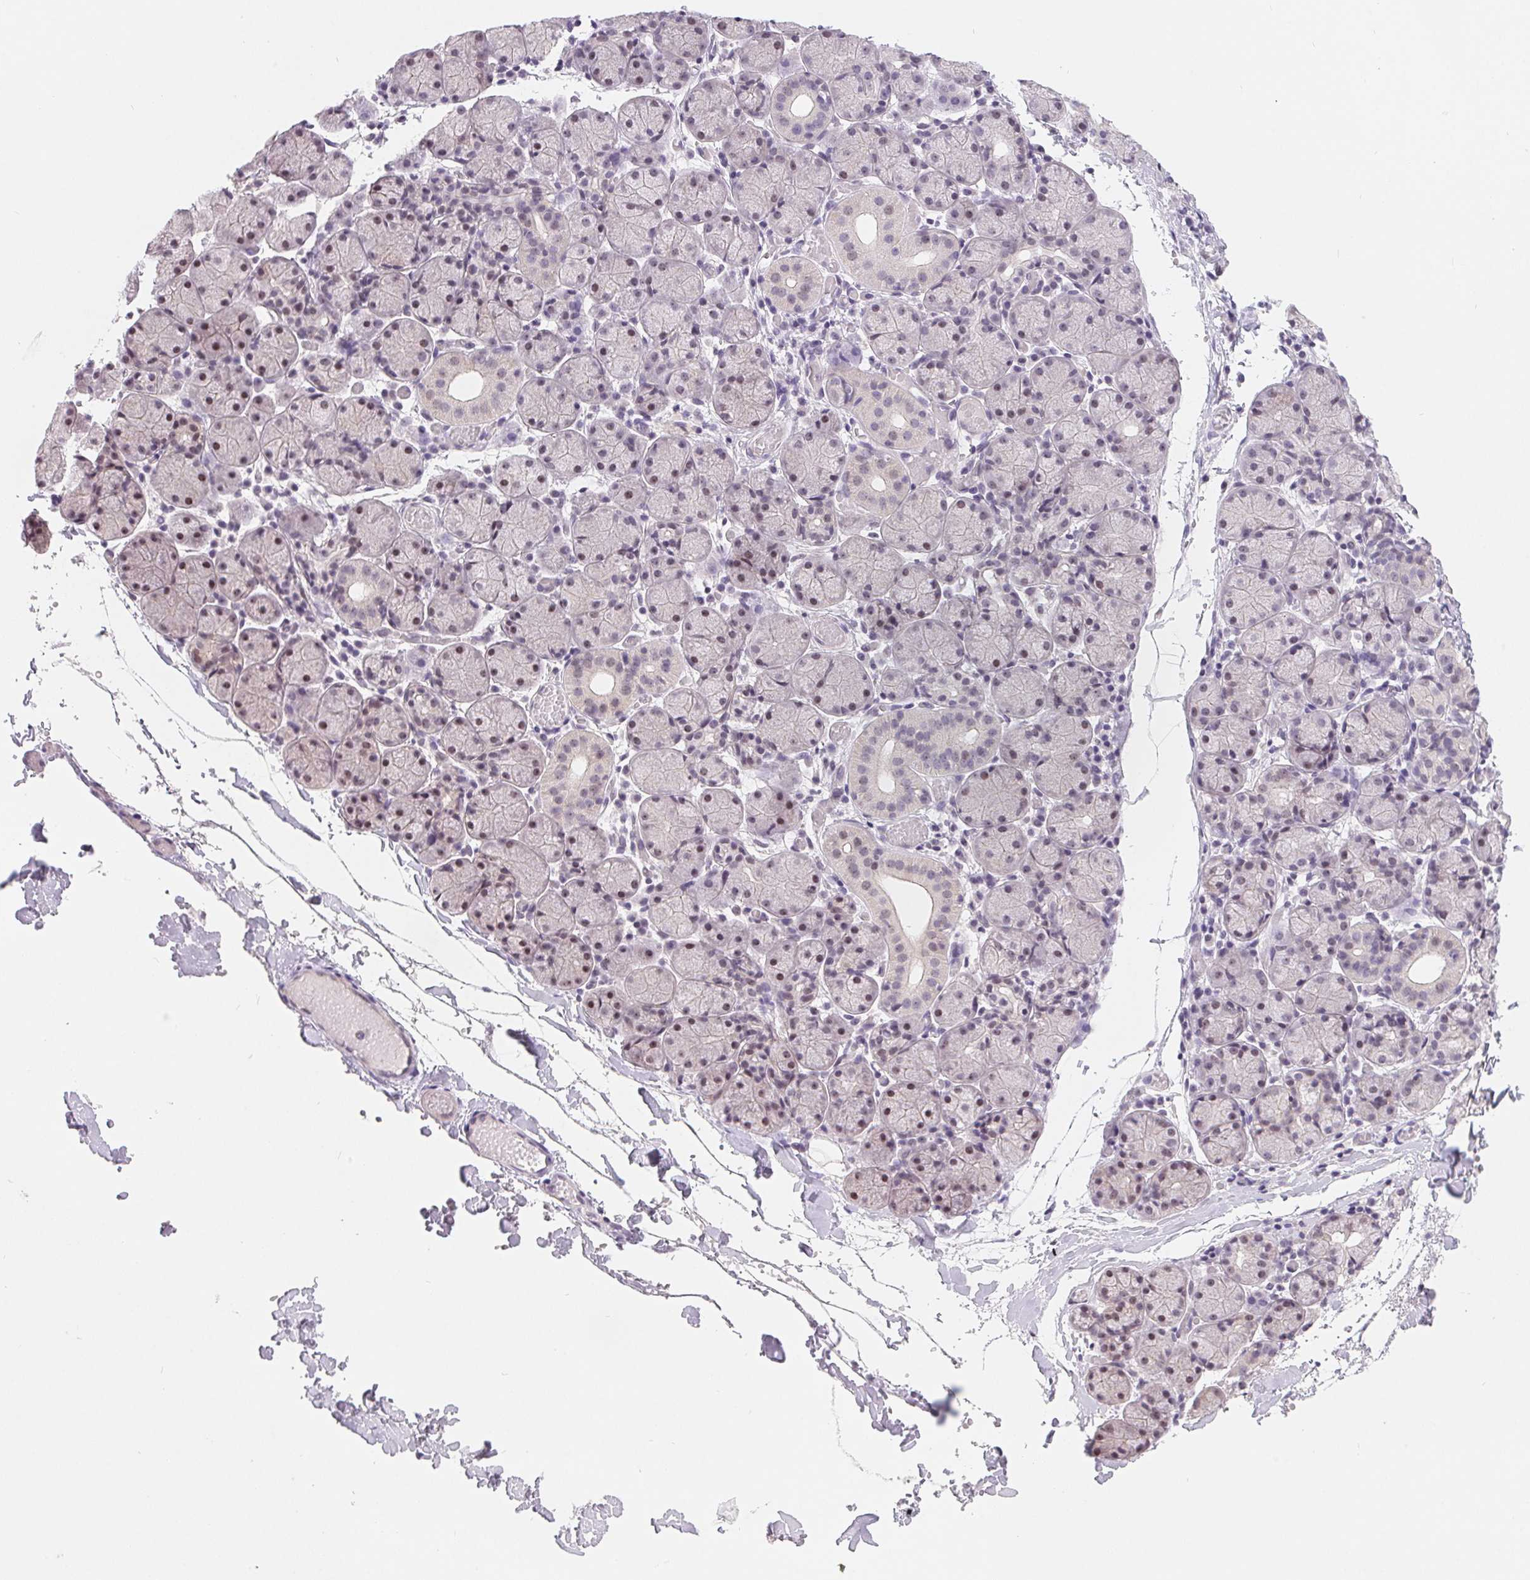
{"staining": {"intensity": "weak", "quantity": "<25%", "location": "nuclear"}, "tissue": "salivary gland", "cell_type": "Glandular cells", "image_type": "normal", "snomed": [{"axis": "morphology", "description": "Normal tissue, NOS"}, {"axis": "topography", "description": "Salivary gland"}], "caption": "Immunohistochemistry micrograph of benign salivary gland: human salivary gland stained with DAB (3,3'-diaminobenzidine) reveals no significant protein staining in glandular cells.", "gene": "LCA5L", "patient": {"sex": "female", "age": 24}}